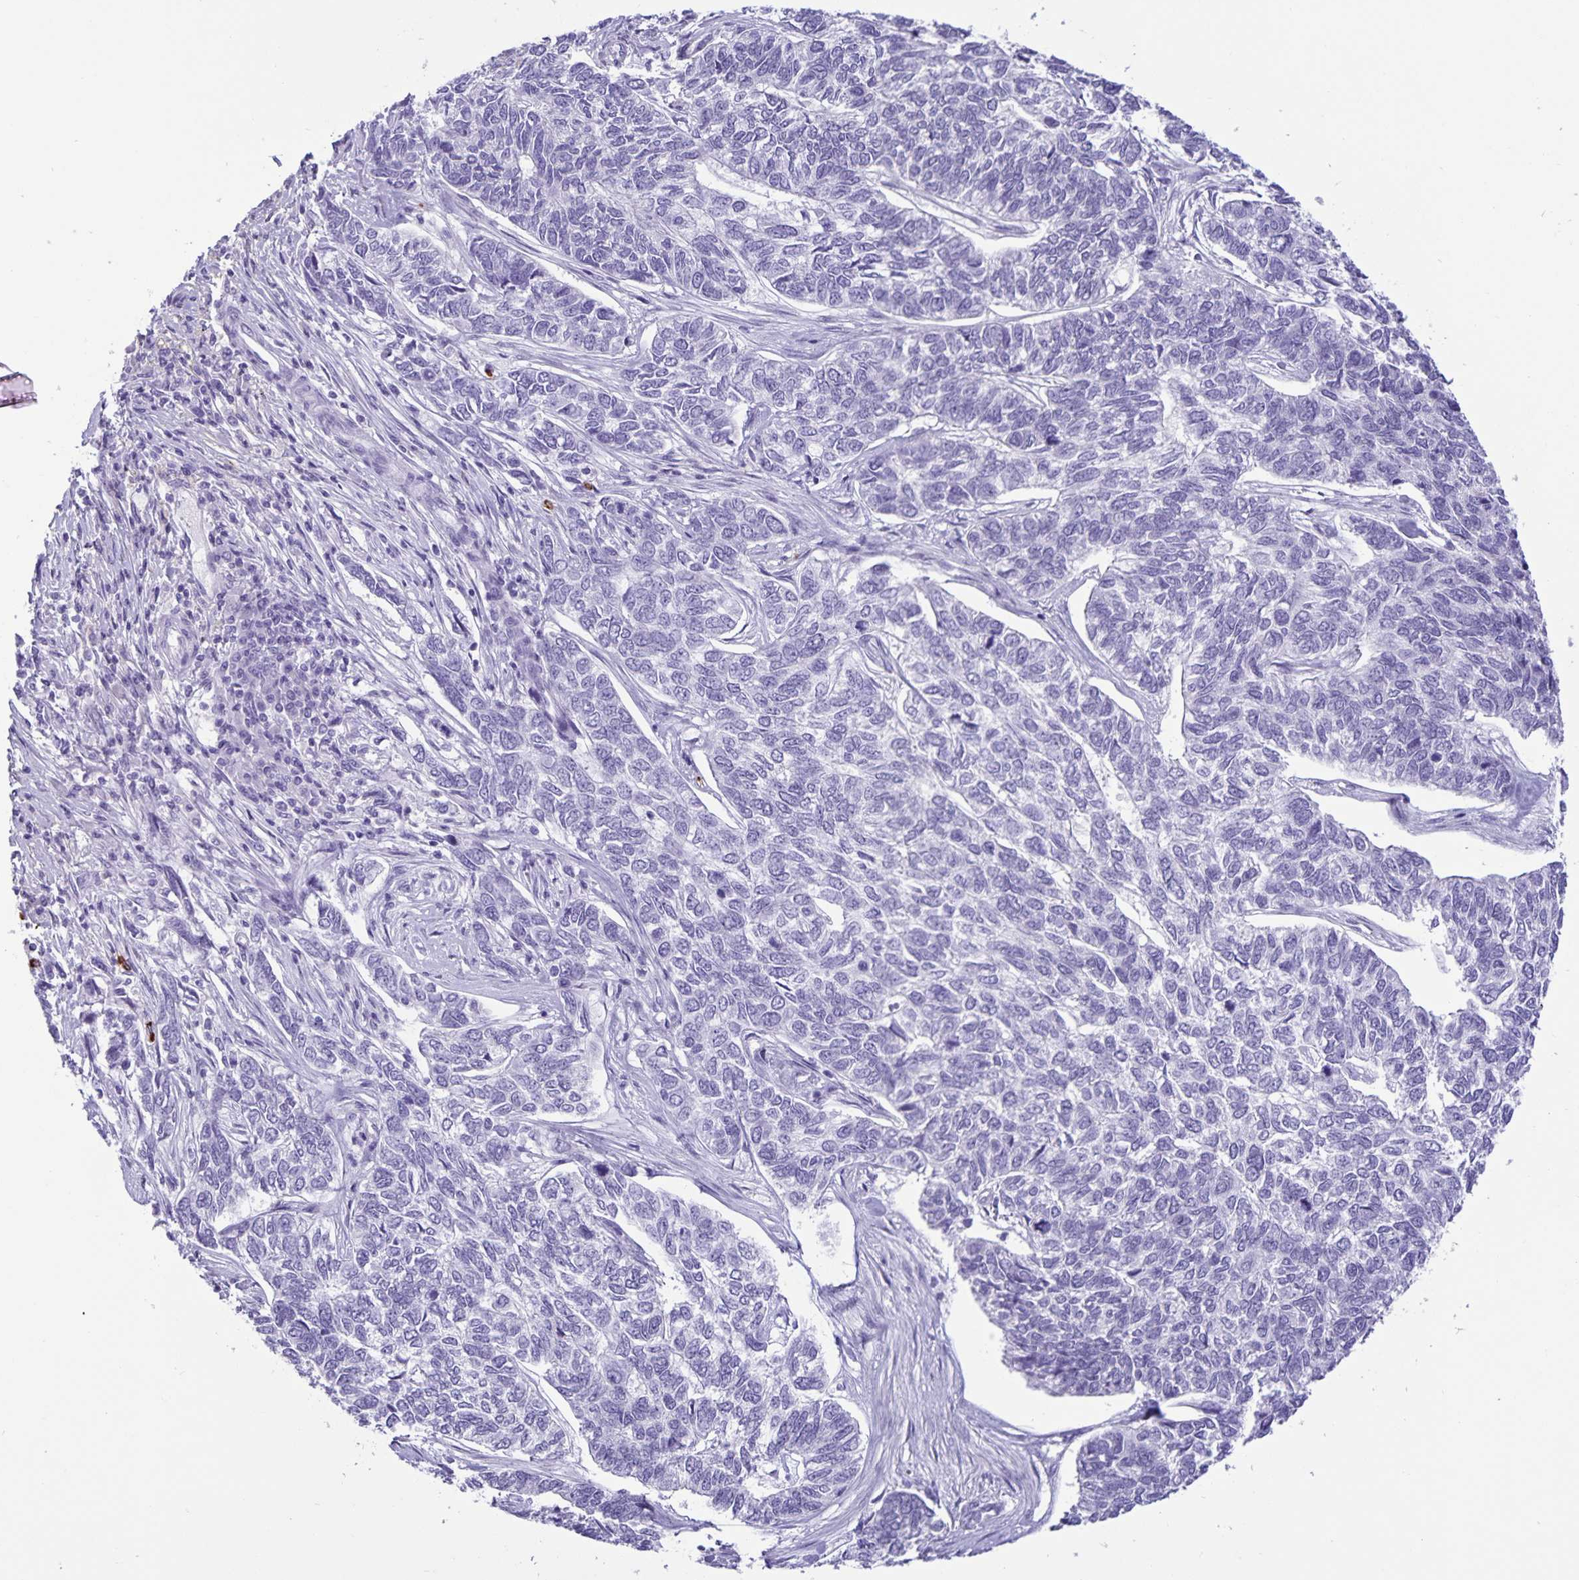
{"staining": {"intensity": "negative", "quantity": "none", "location": "none"}, "tissue": "skin cancer", "cell_type": "Tumor cells", "image_type": "cancer", "snomed": [{"axis": "morphology", "description": "Basal cell carcinoma"}, {"axis": "topography", "description": "Skin"}], "caption": "High power microscopy micrograph of an IHC photomicrograph of skin basal cell carcinoma, revealing no significant staining in tumor cells.", "gene": "IBTK", "patient": {"sex": "female", "age": 65}}